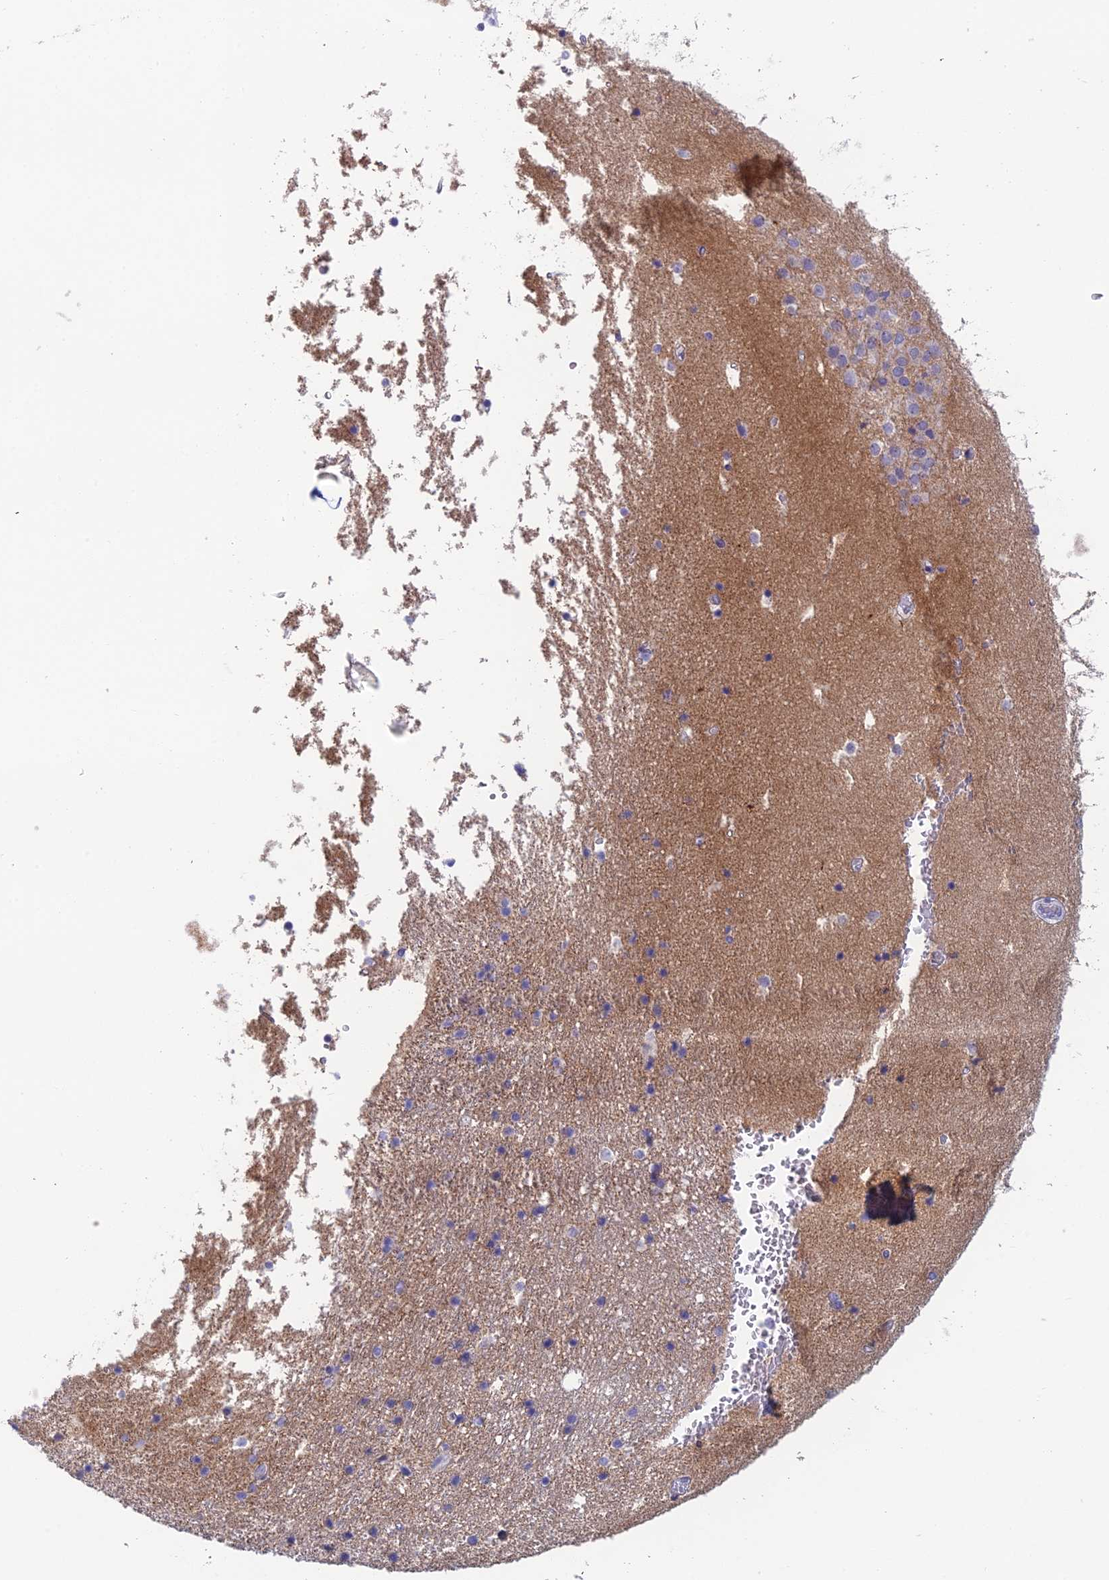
{"staining": {"intensity": "negative", "quantity": "none", "location": "none"}, "tissue": "hippocampus", "cell_type": "Glial cells", "image_type": "normal", "snomed": [{"axis": "morphology", "description": "Normal tissue, NOS"}, {"axis": "topography", "description": "Hippocampus"}], "caption": "Glial cells are negative for brown protein staining in benign hippocampus. (Brightfield microscopy of DAB (3,3'-diaminobenzidine) immunohistochemistry at high magnification).", "gene": "TMEM161B", "patient": {"sex": "female", "age": 52}}